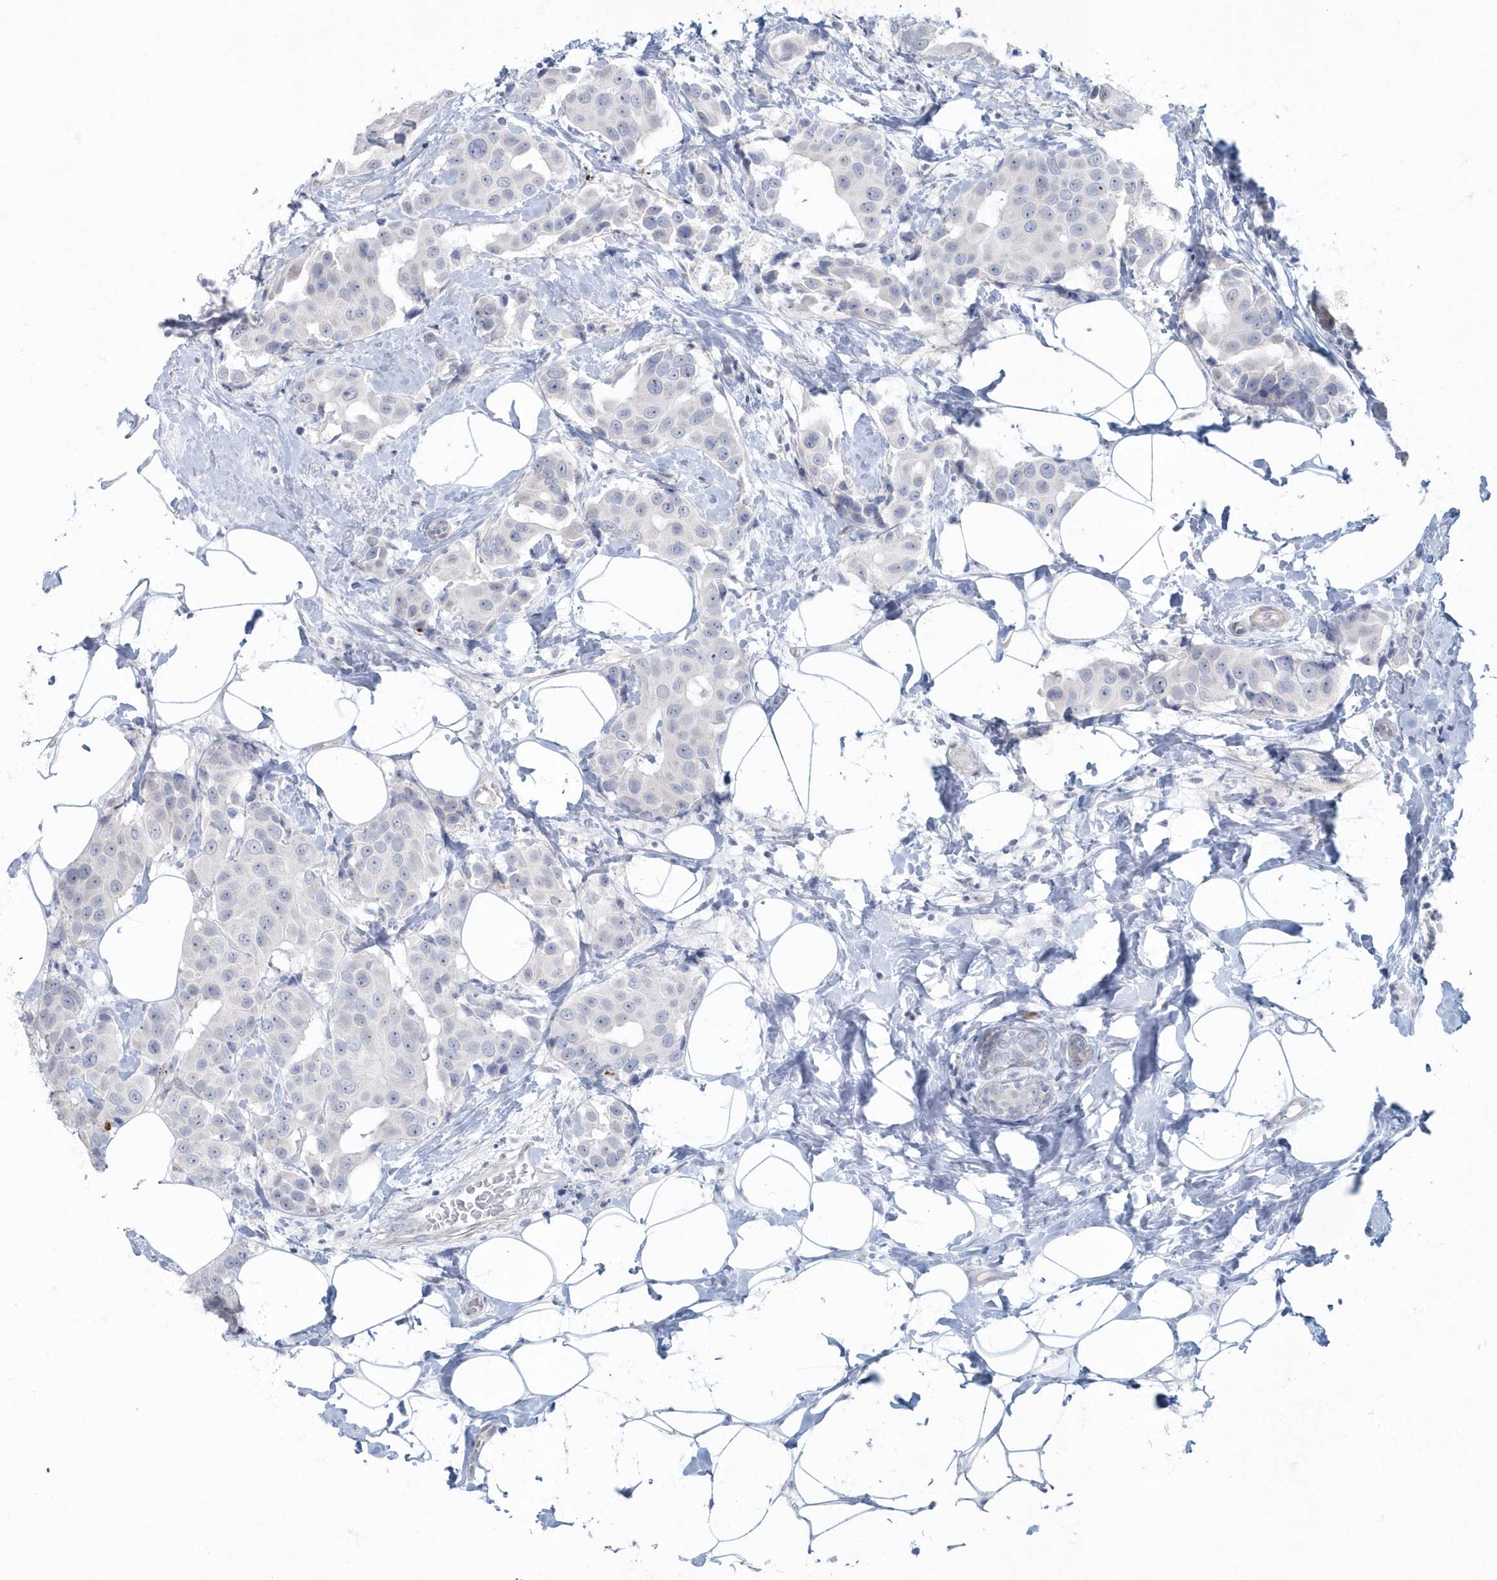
{"staining": {"intensity": "negative", "quantity": "none", "location": "none"}, "tissue": "breast cancer", "cell_type": "Tumor cells", "image_type": "cancer", "snomed": [{"axis": "morphology", "description": "Normal tissue, NOS"}, {"axis": "morphology", "description": "Duct carcinoma"}, {"axis": "topography", "description": "Breast"}], "caption": "The photomicrograph exhibits no significant staining in tumor cells of infiltrating ductal carcinoma (breast).", "gene": "MYOT", "patient": {"sex": "female", "age": 39}}